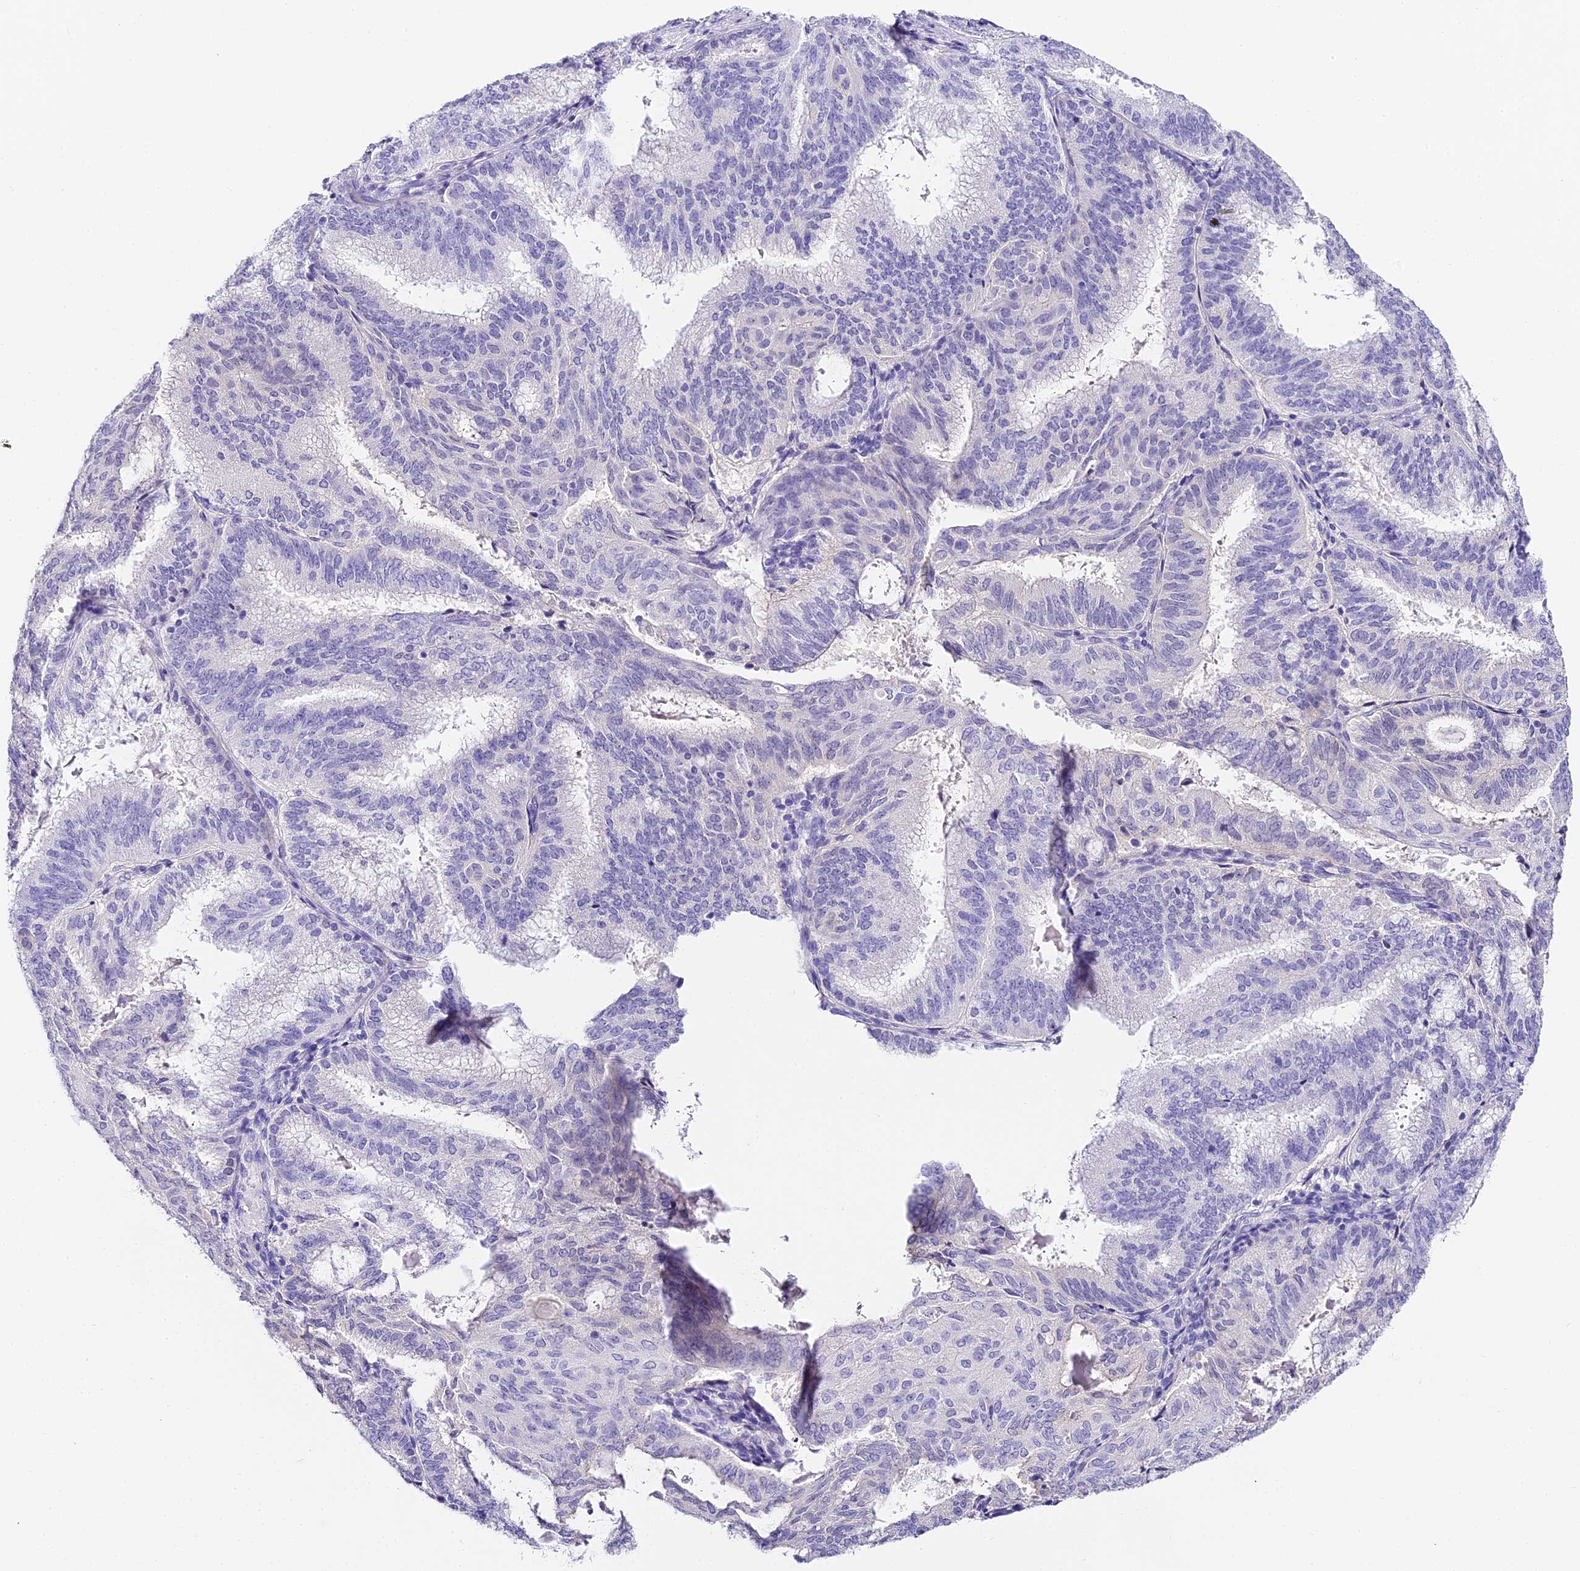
{"staining": {"intensity": "negative", "quantity": "none", "location": "none"}, "tissue": "endometrial cancer", "cell_type": "Tumor cells", "image_type": "cancer", "snomed": [{"axis": "morphology", "description": "Adenocarcinoma, NOS"}, {"axis": "topography", "description": "Endometrium"}], "caption": "Tumor cells are negative for protein expression in human endometrial cancer (adenocarcinoma). The staining was performed using DAB (3,3'-diaminobenzidine) to visualize the protein expression in brown, while the nuclei were stained in blue with hematoxylin (Magnification: 20x).", "gene": "ABHD14A-ACY1", "patient": {"sex": "female", "age": 49}}